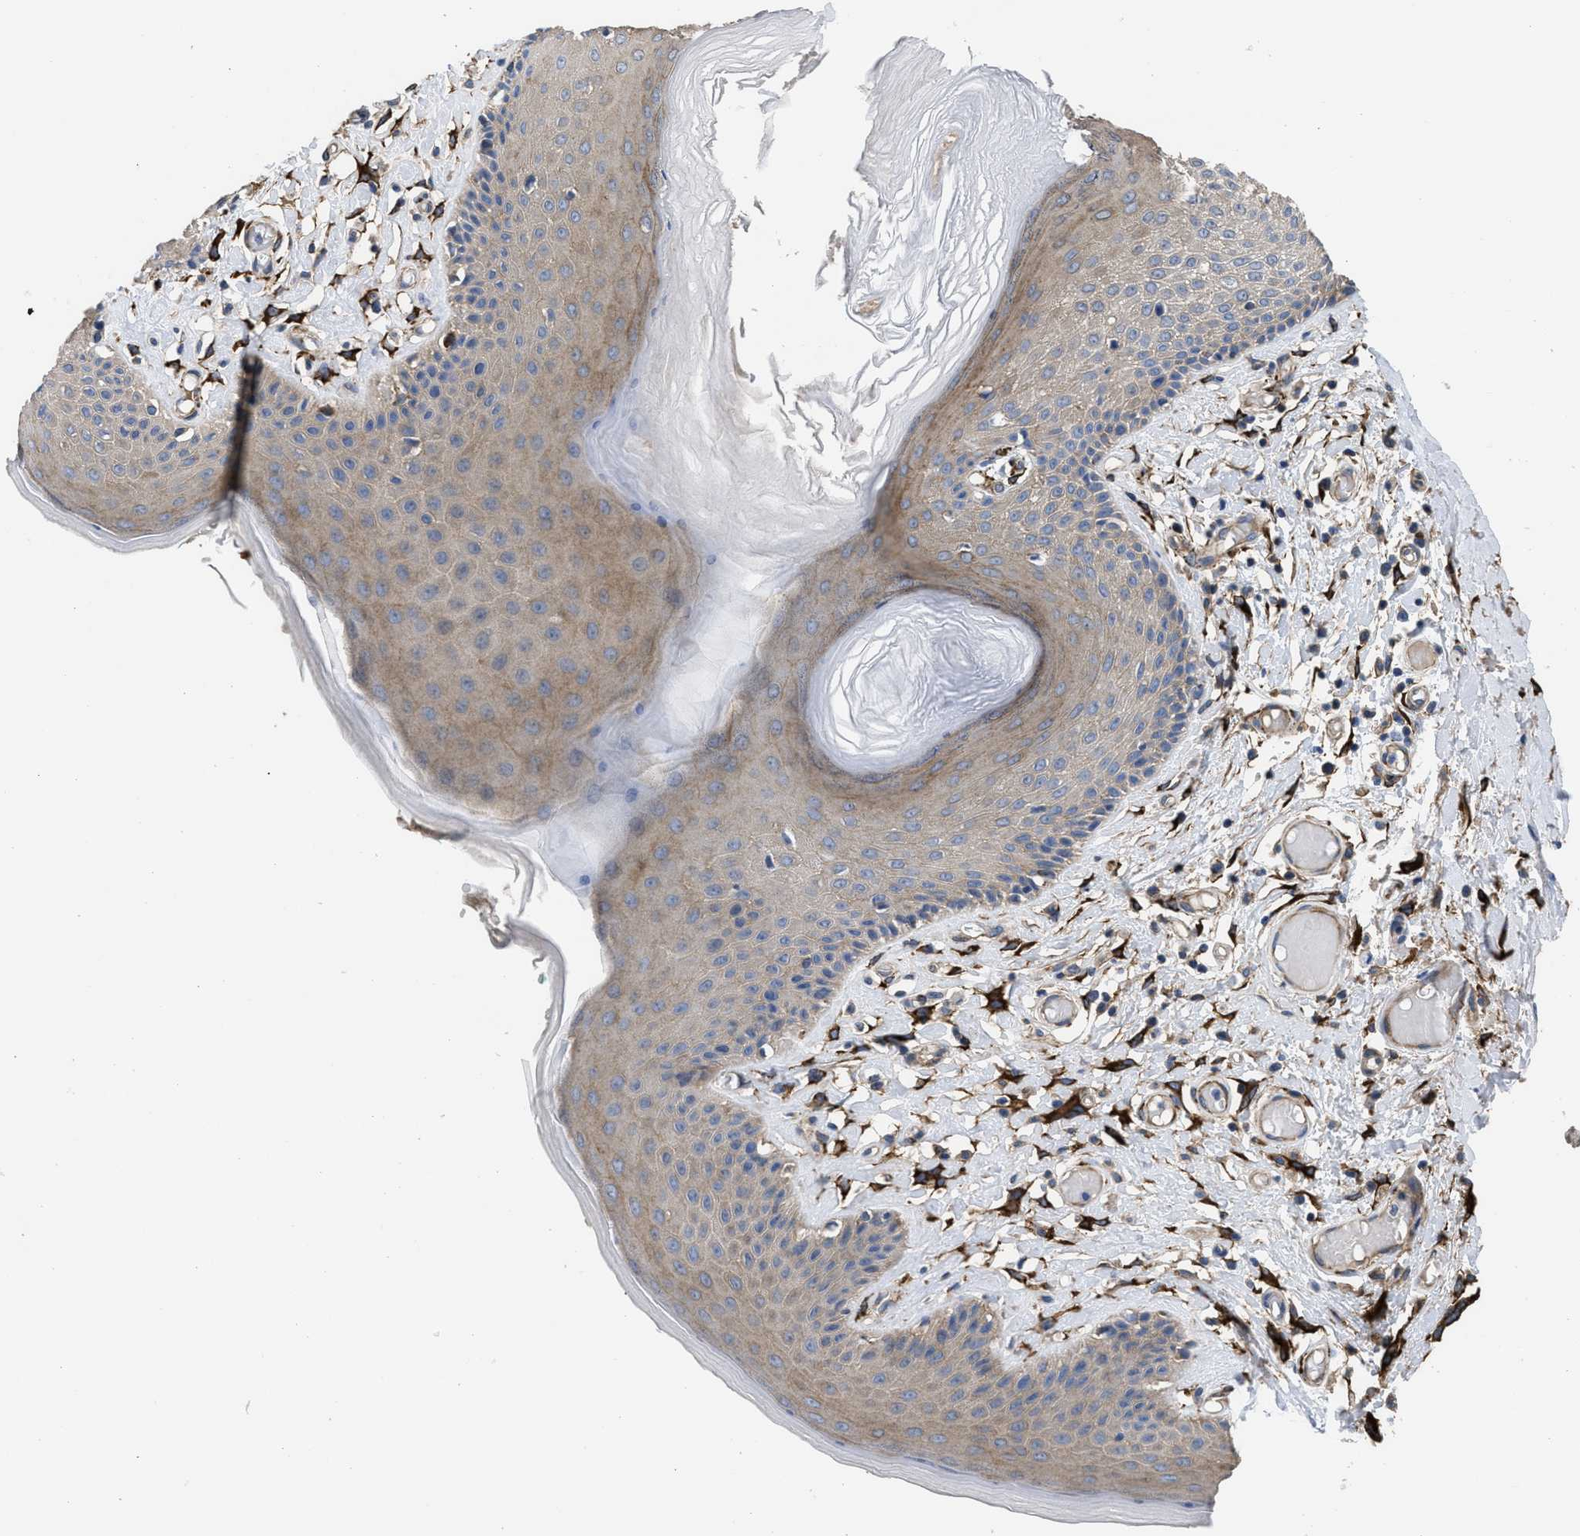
{"staining": {"intensity": "moderate", "quantity": ">75%", "location": "cytoplasmic/membranous"}, "tissue": "skin", "cell_type": "Epidermal cells", "image_type": "normal", "snomed": [{"axis": "morphology", "description": "Normal tissue, NOS"}, {"axis": "topography", "description": "Vulva"}], "caption": "Normal skin exhibits moderate cytoplasmic/membranous expression in about >75% of epidermal cells, visualized by immunohistochemistry.", "gene": "SQLE", "patient": {"sex": "female", "age": 73}}